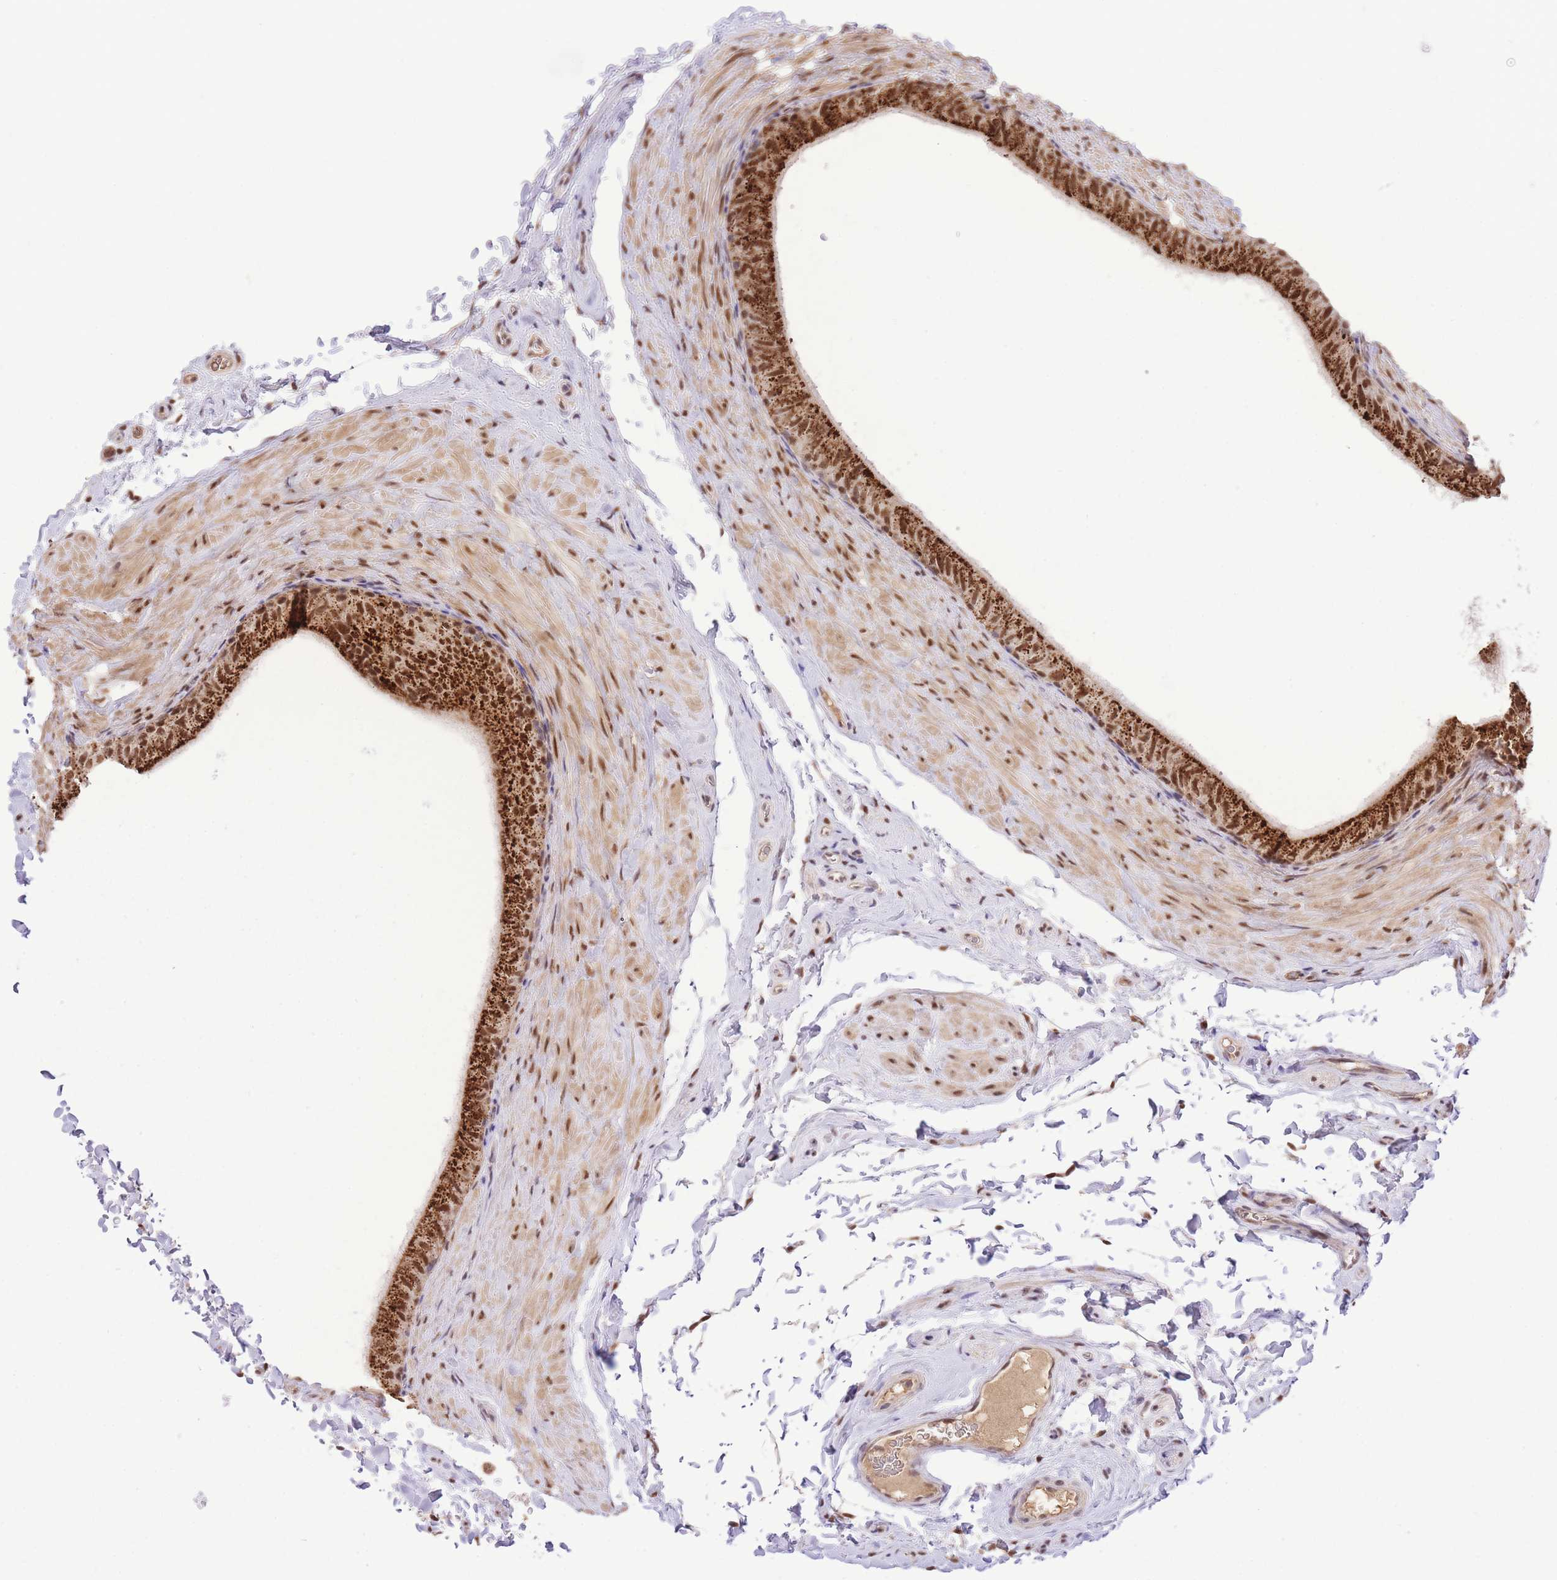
{"staining": {"intensity": "strong", "quantity": ">75%", "location": "cytoplasmic/membranous,nuclear"}, "tissue": "epididymis", "cell_type": "Glandular cells", "image_type": "normal", "snomed": [{"axis": "morphology", "description": "Normal tissue, NOS"}, {"axis": "topography", "description": "Epididymis"}], "caption": "Approximately >75% of glandular cells in benign epididymis exhibit strong cytoplasmic/membranous,nuclear protein staining as visualized by brown immunohistochemical staining.", "gene": "UBXN7", "patient": {"sex": "male", "age": 49}}